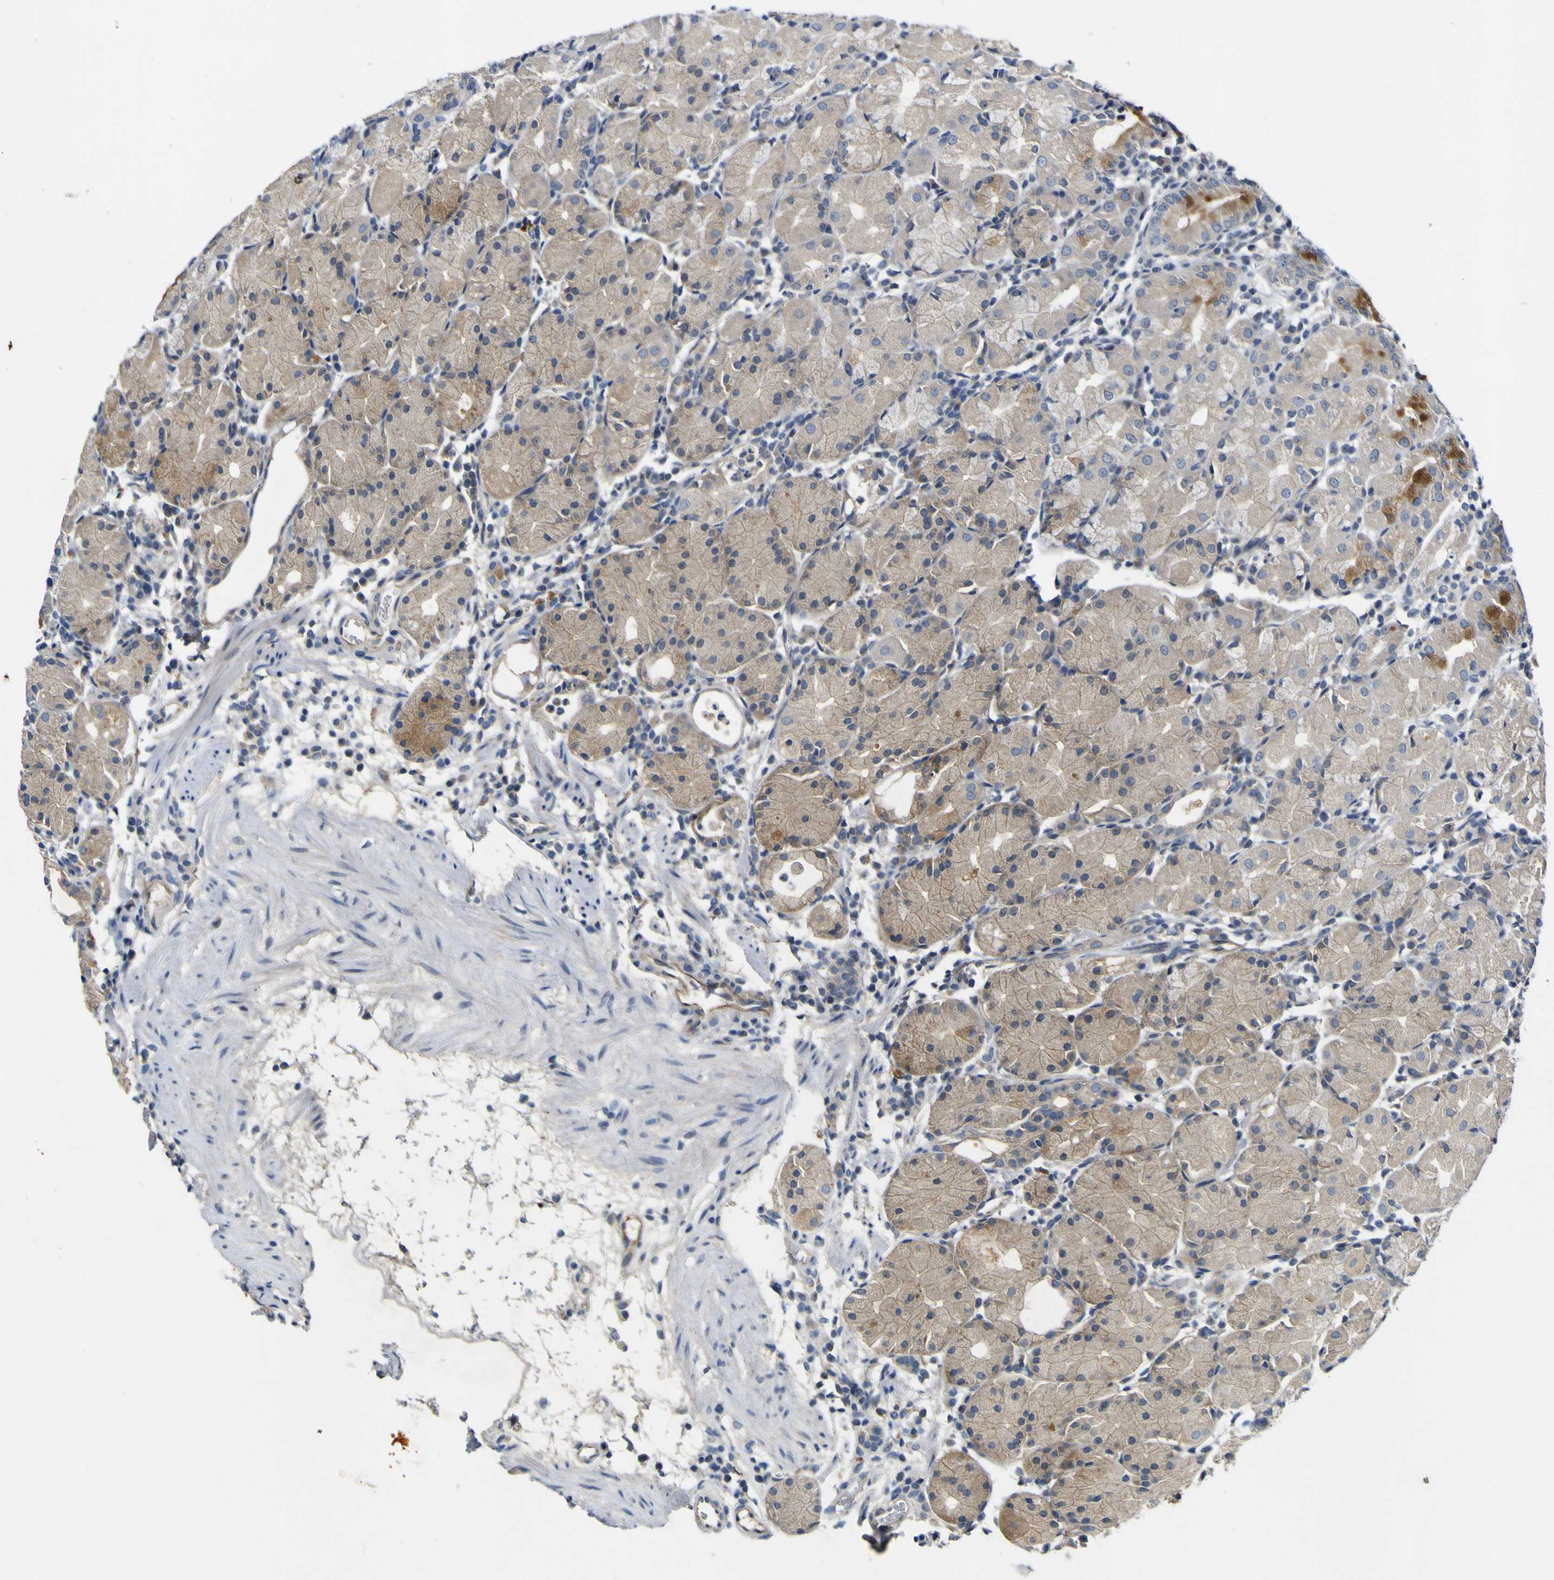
{"staining": {"intensity": "strong", "quantity": "25%-75%", "location": "cytoplasmic/membranous"}, "tissue": "stomach", "cell_type": "Glandular cells", "image_type": "normal", "snomed": [{"axis": "morphology", "description": "Normal tissue, NOS"}, {"axis": "topography", "description": "Stomach"}, {"axis": "topography", "description": "Stomach, lower"}], "caption": "Immunohistochemistry (IHC) histopathology image of normal stomach: human stomach stained using immunohistochemistry (IHC) reveals high levels of strong protein expression localized specifically in the cytoplasmic/membranous of glandular cells, appearing as a cytoplasmic/membranous brown color.", "gene": "LDLR", "patient": {"sex": "female", "age": 75}}